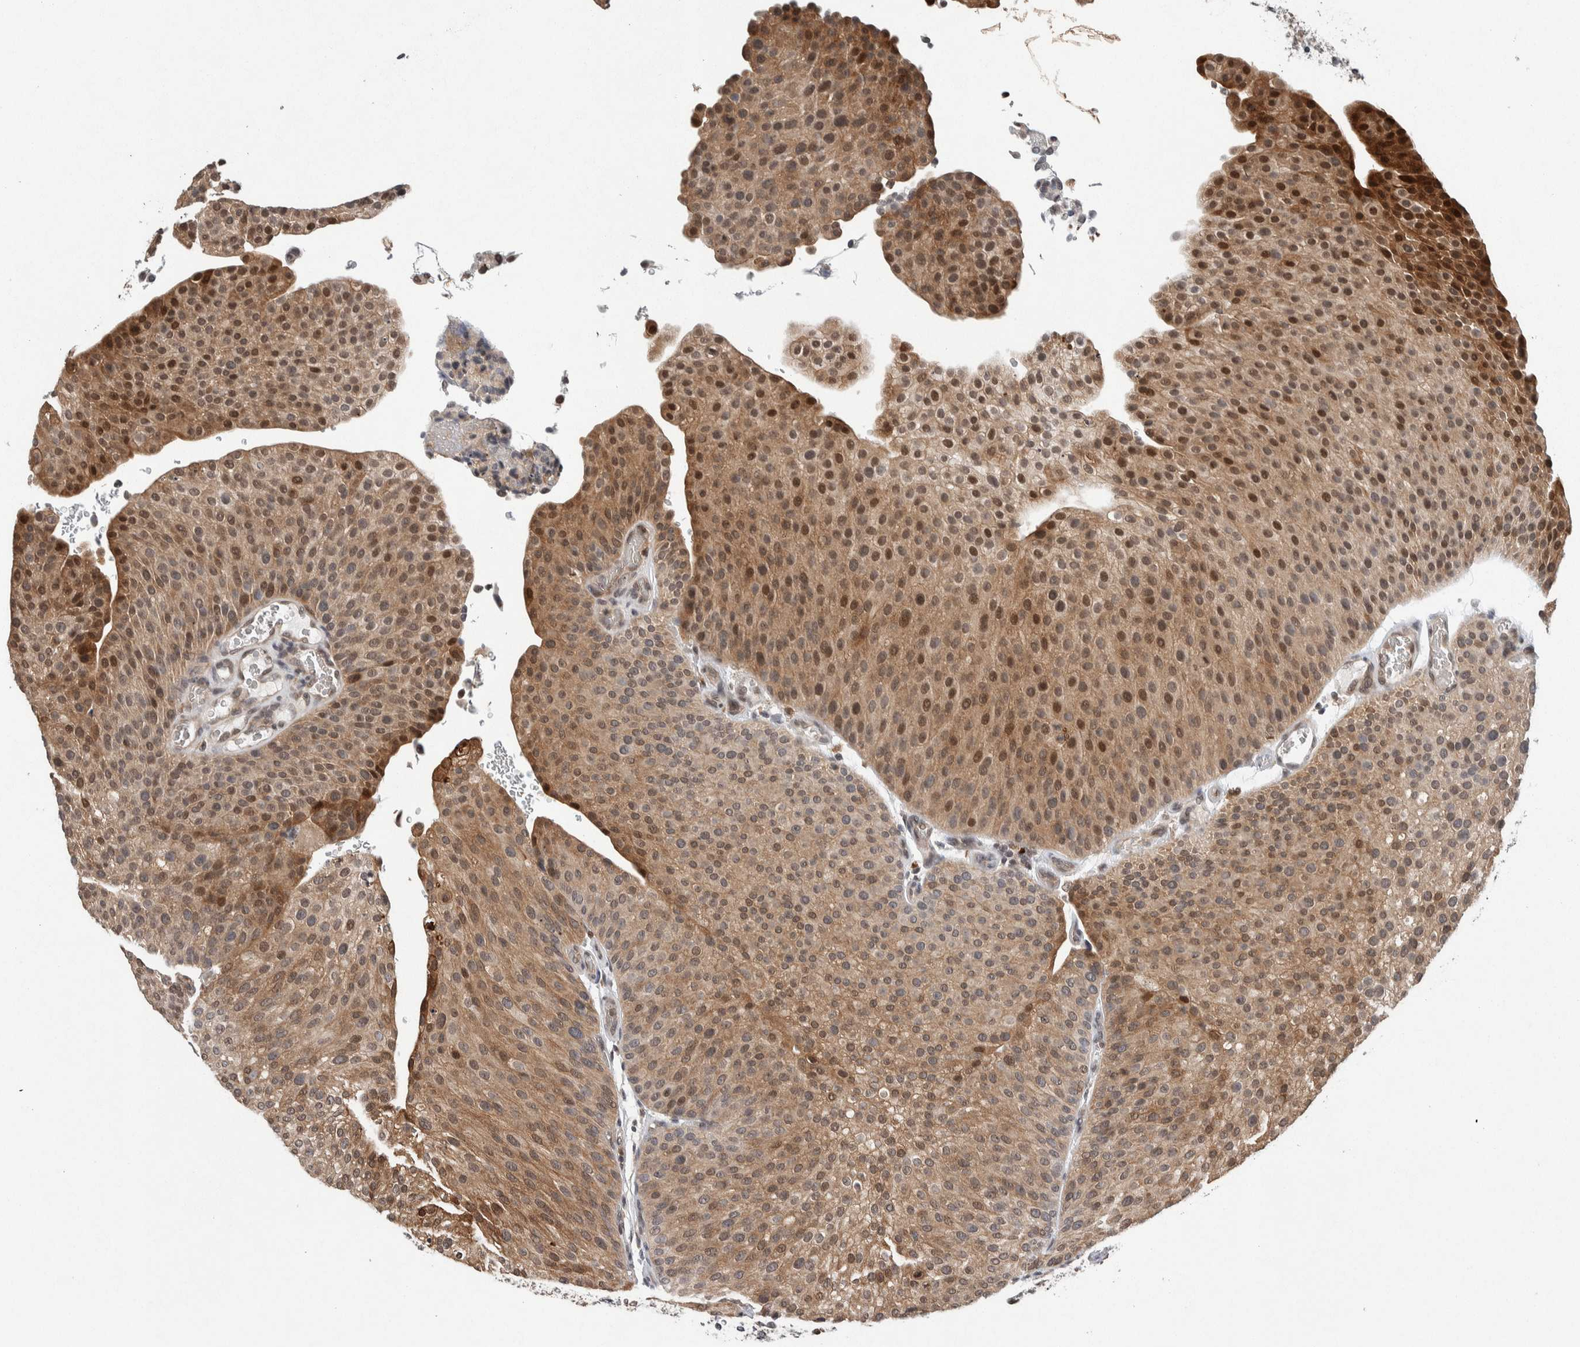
{"staining": {"intensity": "moderate", "quantity": ">75%", "location": "cytoplasmic/membranous,nuclear"}, "tissue": "urothelial cancer", "cell_type": "Tumor cells", "image_type": "cancer", "snomed": [{"axis": "morphology", "description": "Urothelial carcinoma, Low grade"}, {"axis": "topography", "description": "Smooth muscle"}, {"axis": "topography", "description": "Urinary bladder"}], "caption": "Urothelial cancer stained with DAB immunohistochemistry demonstrates medium levels of moderate cytoplasmic/membranous and nuclear positivity in approximately >75% of tumor cells.", "gene": "KCNK1", "patient": {"sex": "male", "age": 60}}